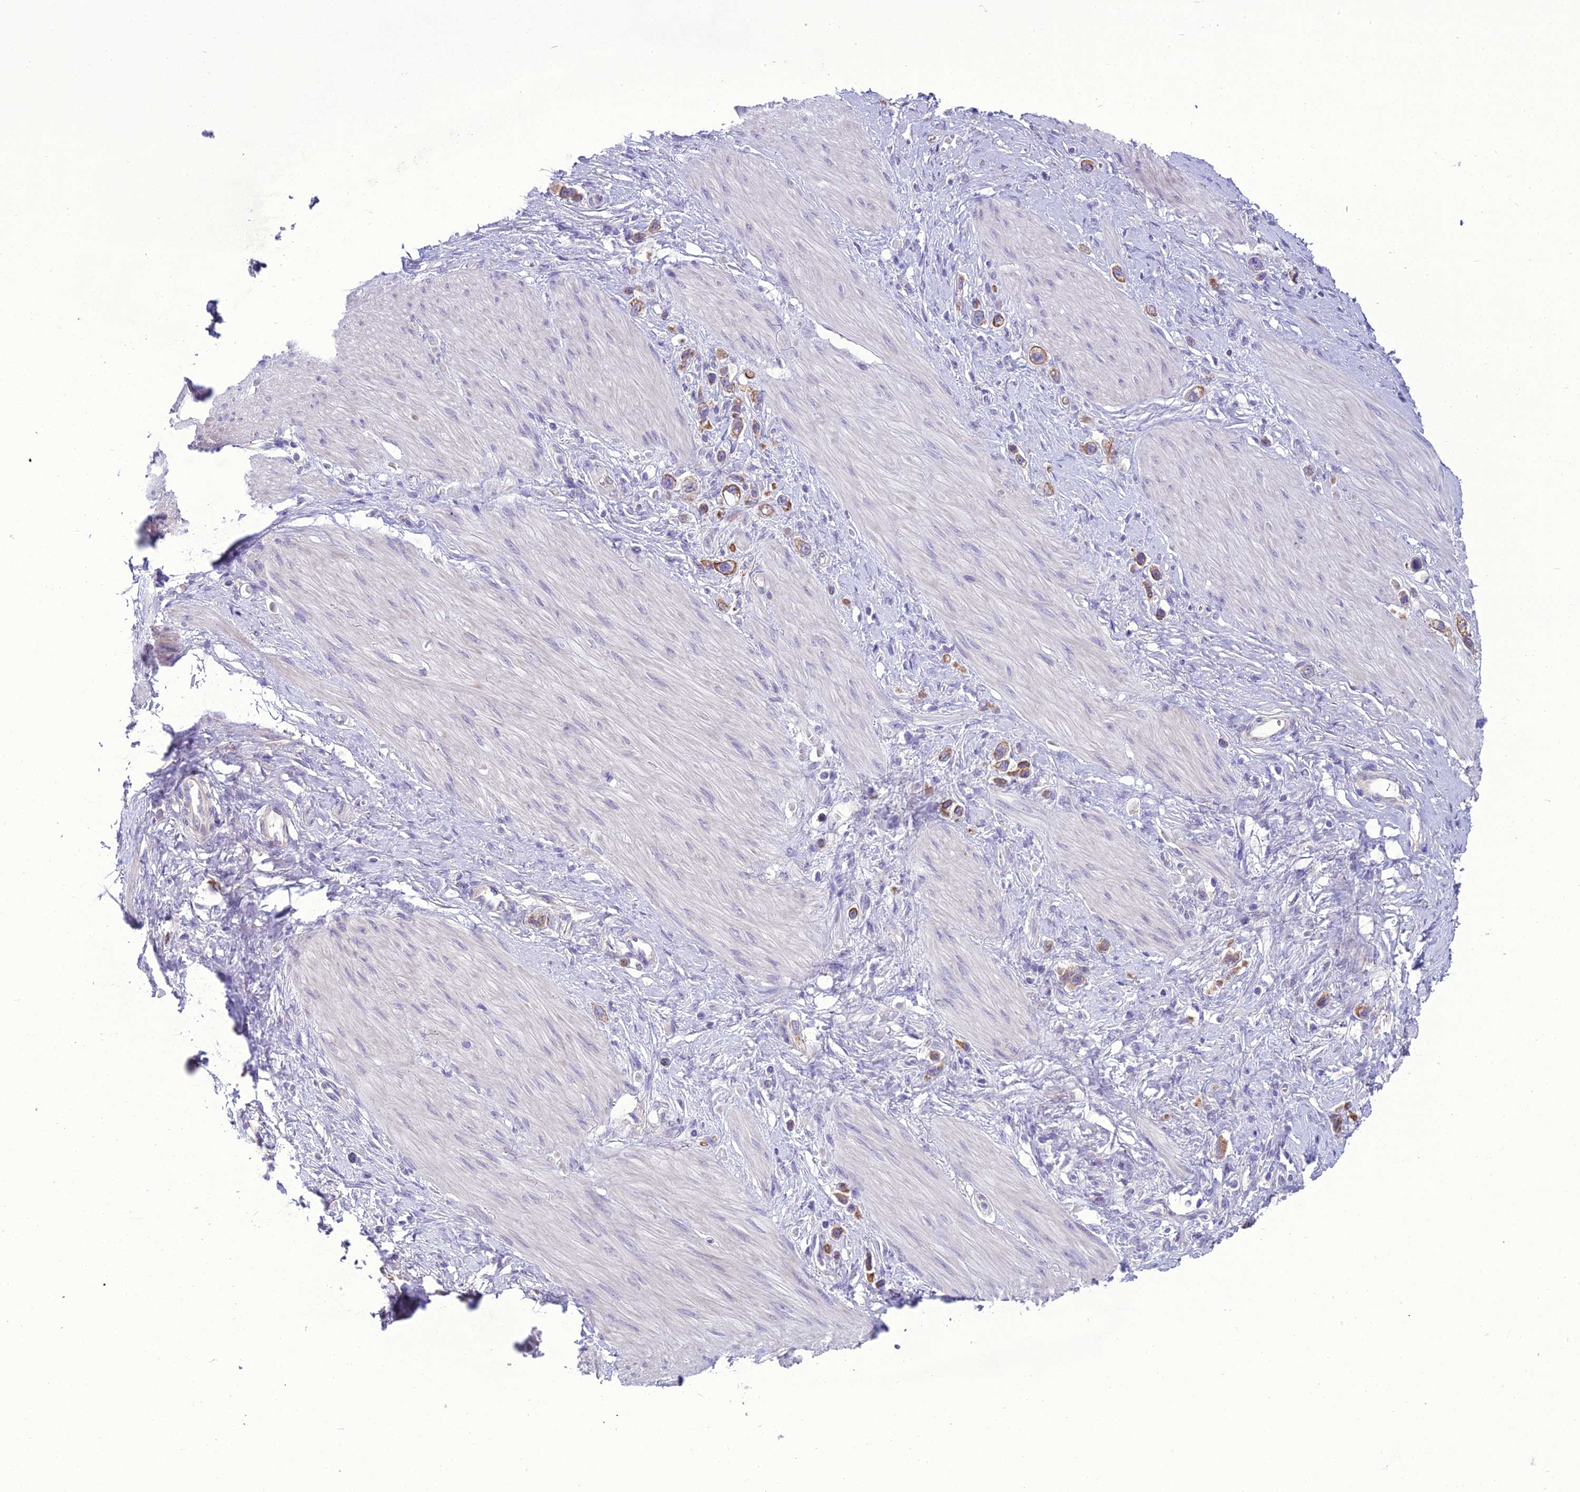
{"staining": {"intensity": "moderate", "quantity": ">75%", "location": "cytoplasmic/membranous"}, "tissue": "stomach cancer", "cell_type": "Tumor cells", "image_type": "cancer", "snomed": [{"axis": "morphology", "description": "Adenocarcinoma, NOS"}, {"axis": "topography", "description": "Stomach"}], "caption": "Moderate cytoplasmic/membranous protein expression is appreciated in approximately >75% of tumor cells in adenocarcinoma (stomach).", "gene": "SCRT1", "patient": {"sex": "female", "age": 65}}